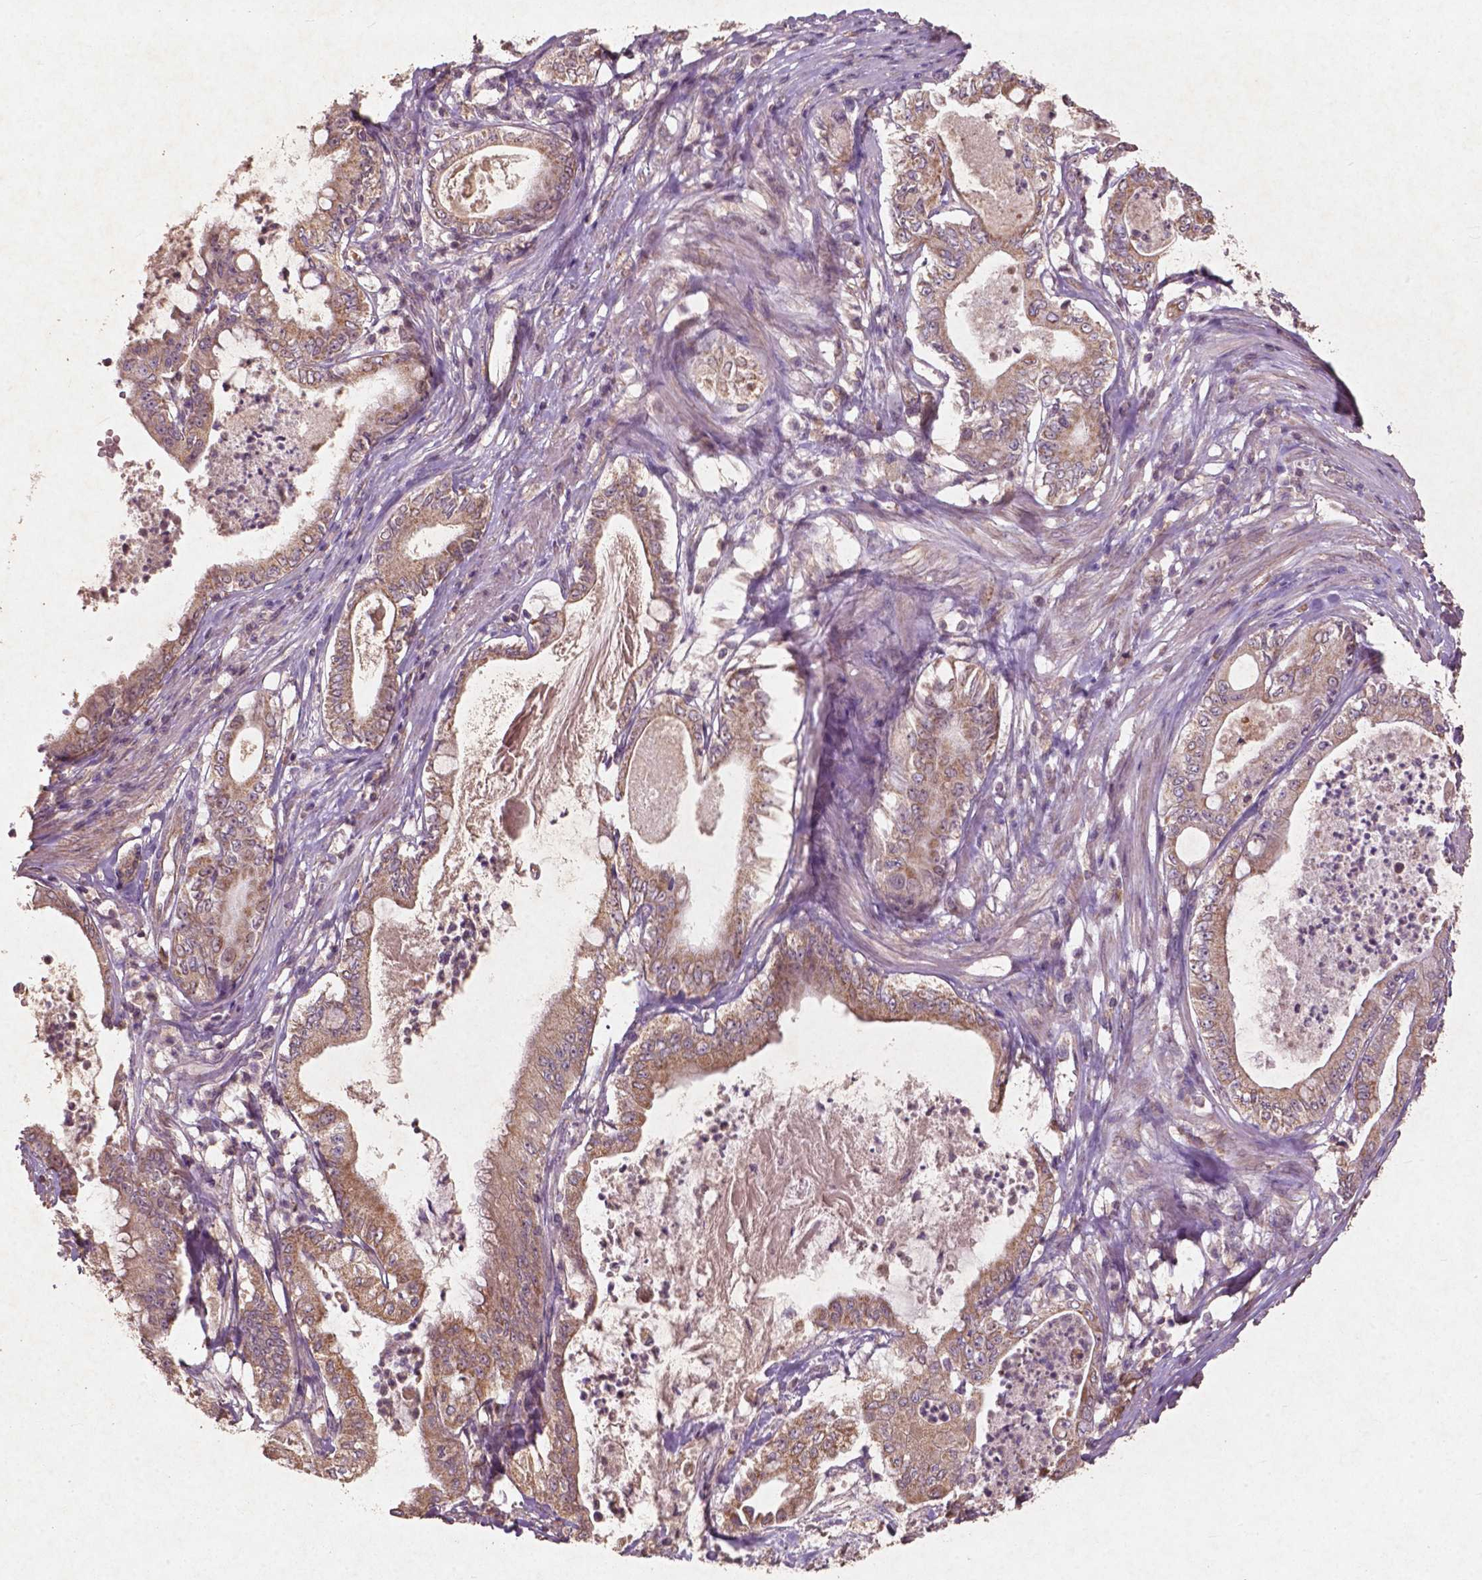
{"staining": {"intensity": "moderate", "quantity": ">75%", "location": "cytoplasmic/membranous"}, "tissue": "pancreatic cancer", "cell_type": "Tumor cells", "image_type": "cancer", "snomed": [{"axis": "morphology", "description": "Adenocarcinoma, NOS"}, {"axis": "topography", "description": "Pancreas"}], "caption": "Immunohistochemical staining of pancreatic cancer displays moderate cytoplasmic/membranous protein staining in about >75% of tumor cells. The staining was performed using DAB, with brown indicating positive protein expression. Nuclei are stained blue with hematoxylin.", "gene": "ST6GALNAC5", "patient": {"sex": "male", "age": 71}}